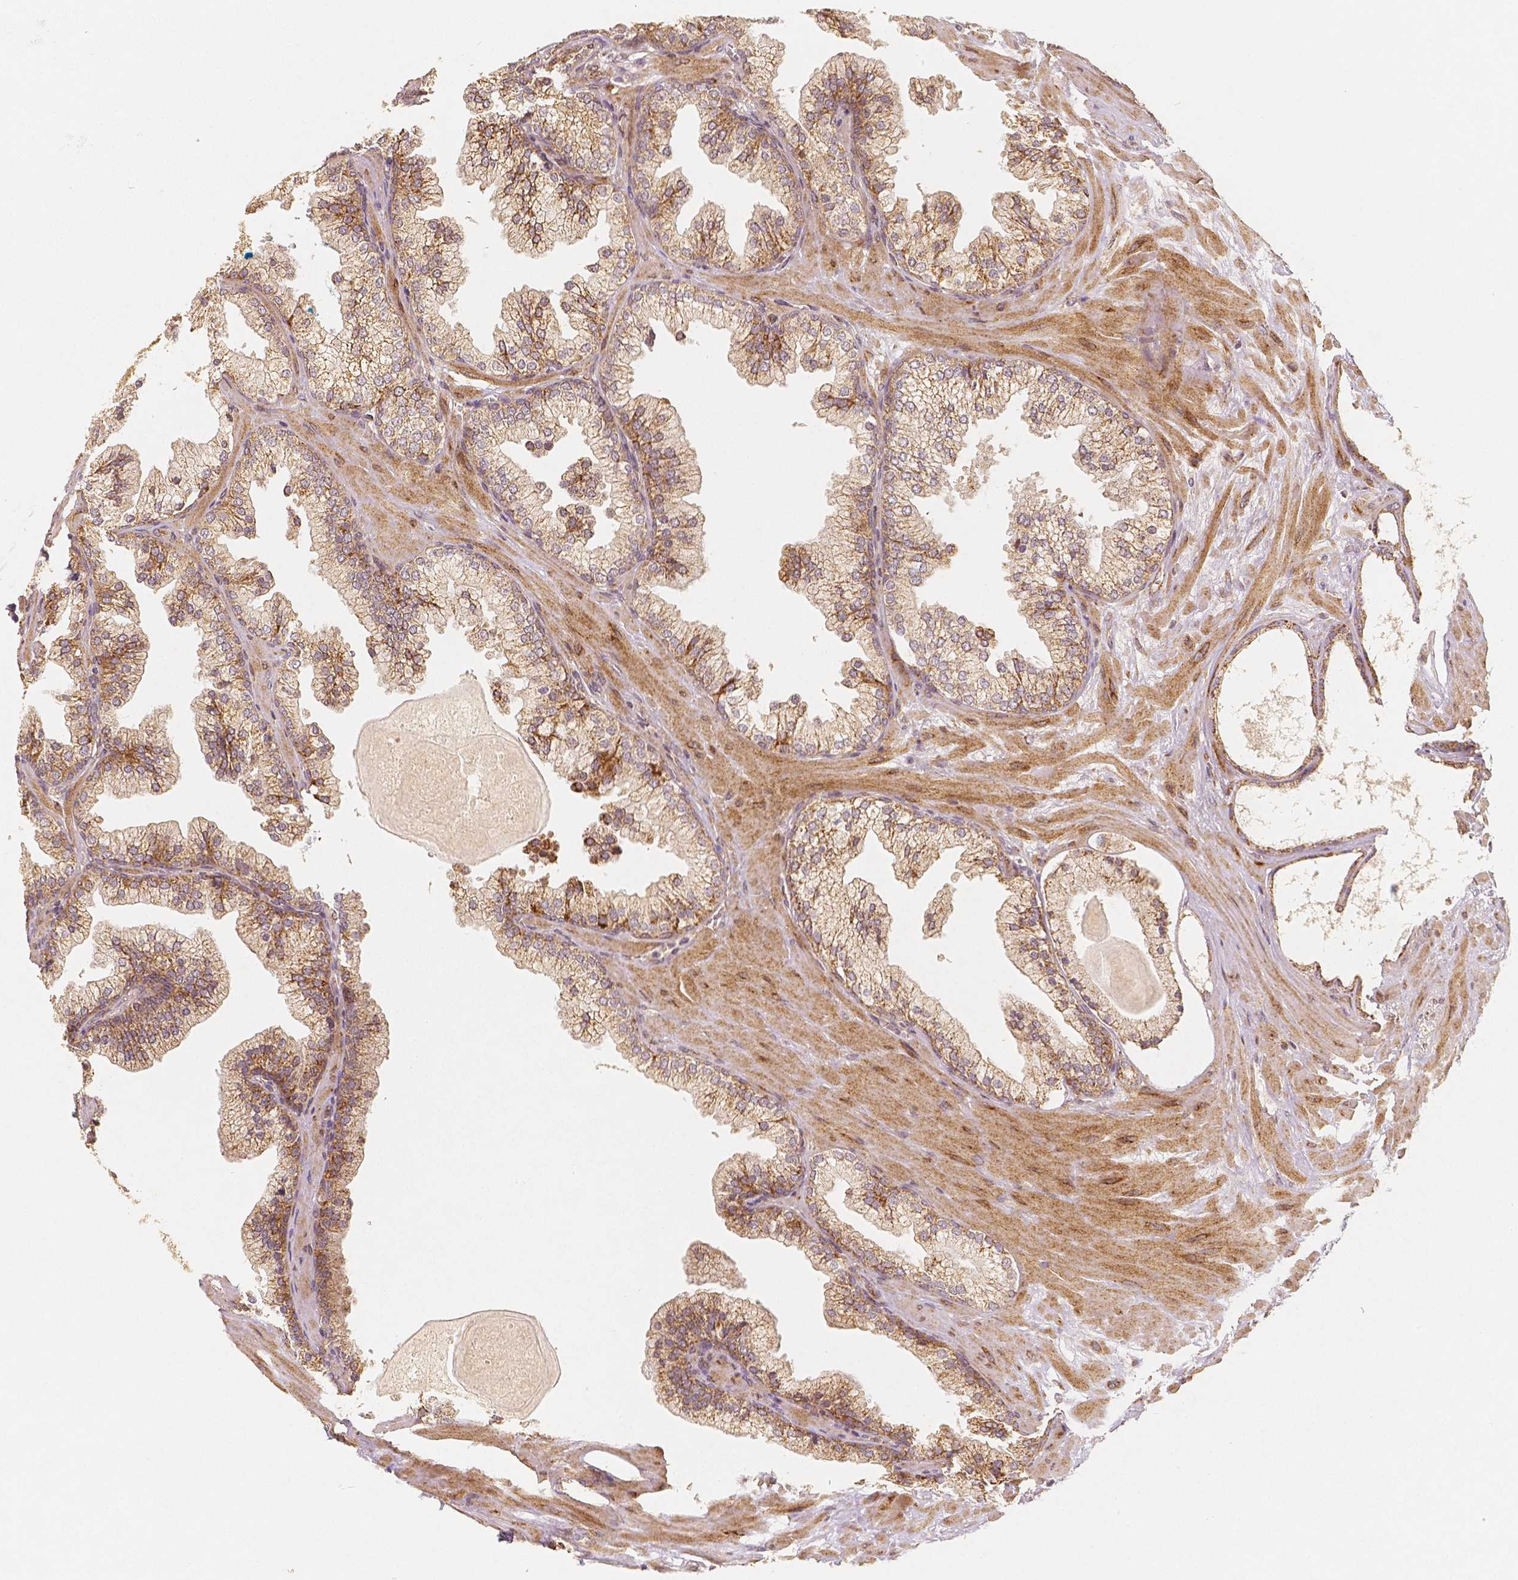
{"staining": {"intensity": "strong", "quantity": "25%-75%", "location": "cytoplasmic/membranous"}, "tissue": "prostate", "cell_type": "Glandular cells", "image_type": "normal", "snomed": [{"axis": "morphology", "description": "Normal tissue, NOS"}, {"axis": "topography", "description": "Prostate"}, {"axis": "topography", "description": "Peripheral nerve tissue"}], "caption": "Benign prostate shows strong cytoplasmic/membranous staining in about 25%-75% of glandular cells, visualized by immunohistochemistry. (DAB (3,3'-diaminobenzidine) IHC with brightfield microscopy, high magnification).", "gene": "PGAM5", "patient": {"sex": "male", "age": 61}}